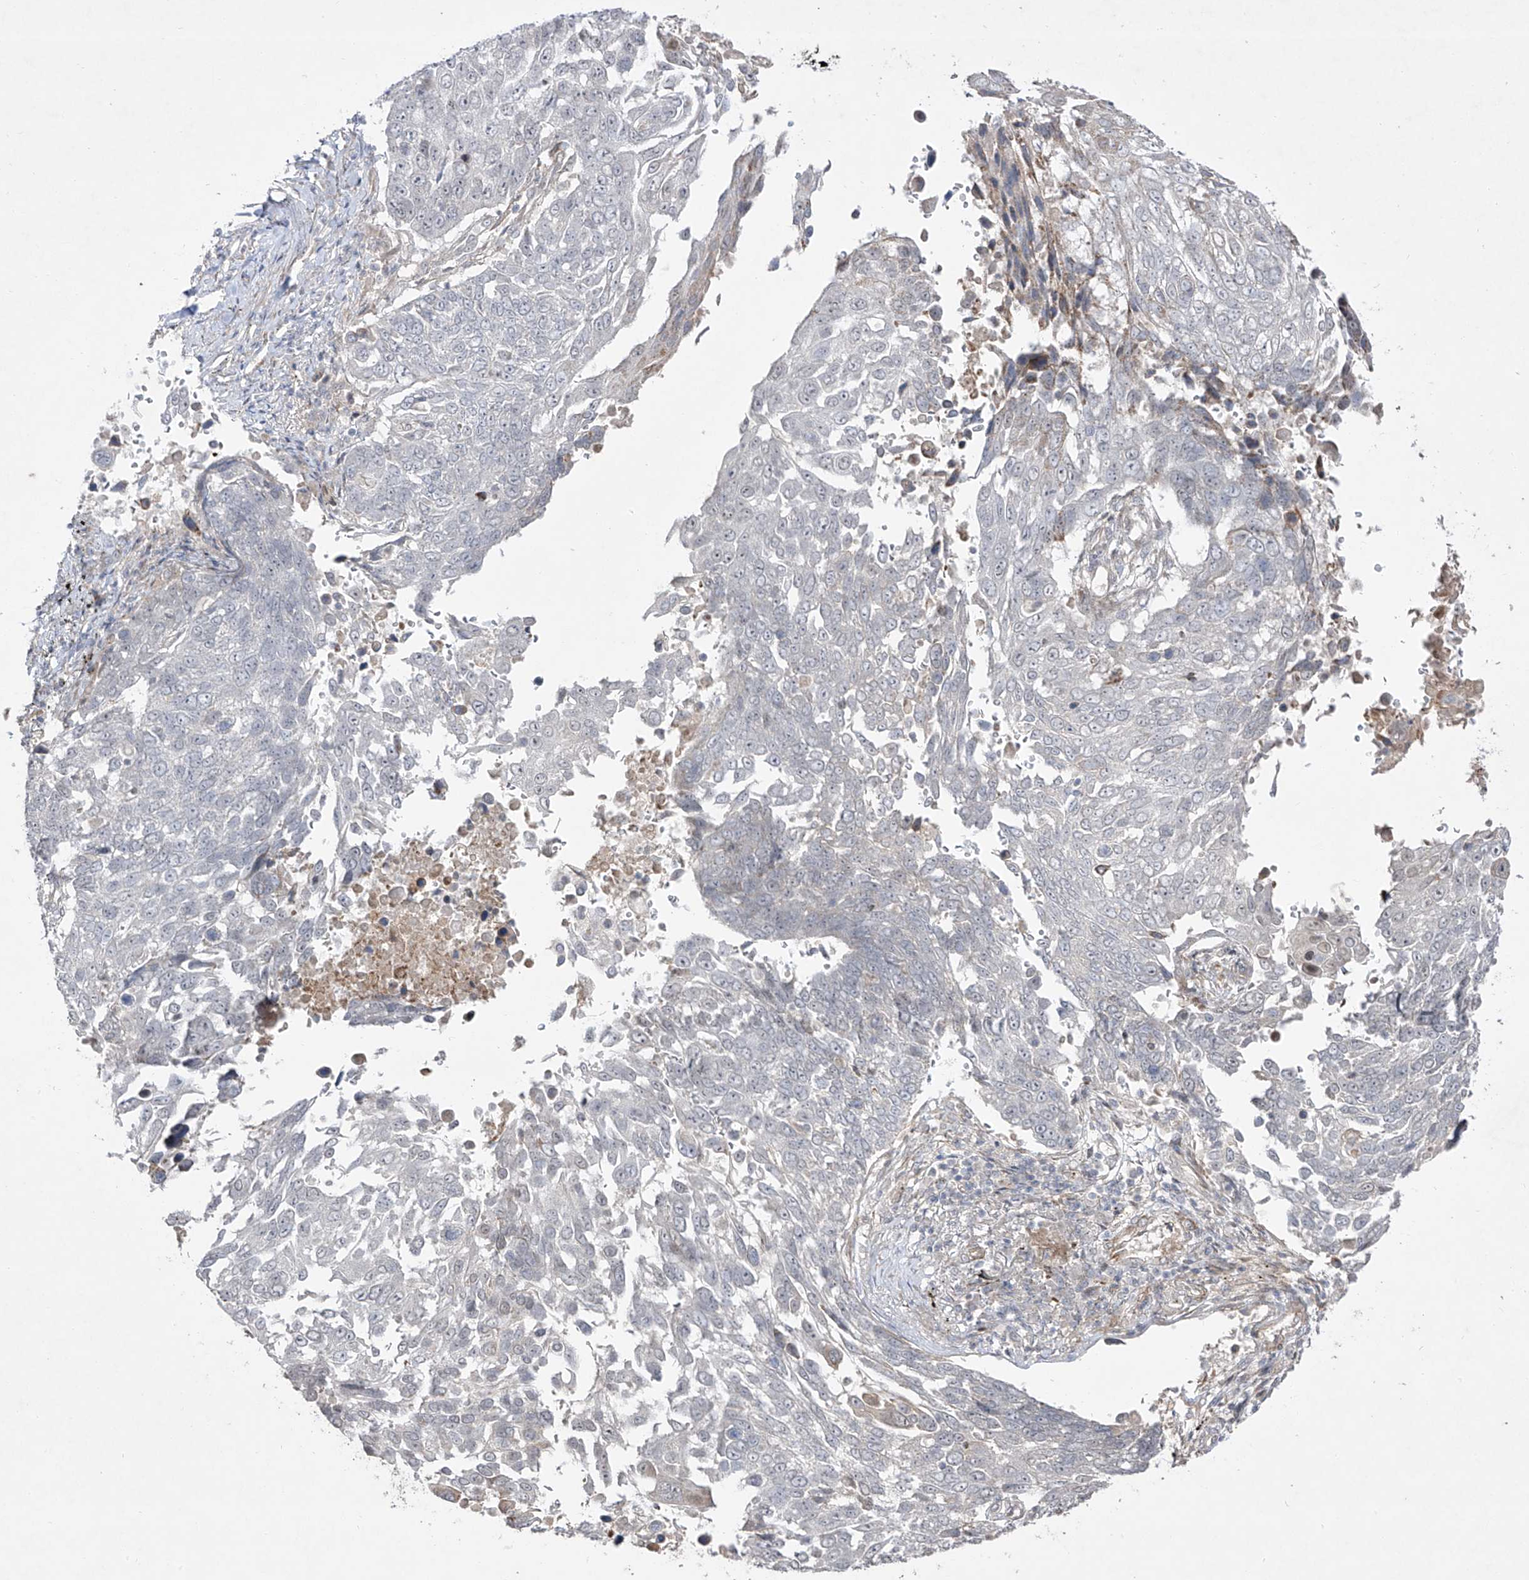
{"staining": {"intensity": "negative", "quantity": "none", "location": "none"}, "tissue": "lung cancer", "cell_type": "Tumor cells", "image_type": "cancer", "snomed": [{"axis": "morphology", "description": "Squamous cell carcinoma, NOS"}, {"axis": "topography", "description": "Lung"}], "caption": "A high-resolution histopathology image shows immunohistochemistry (IHC) staining of lung squamous cell carcinoma, which demonstrates no significant staining in tumor cells.", "gene": "KDM1B", "patient": {"sex": "male", "age": 66}}